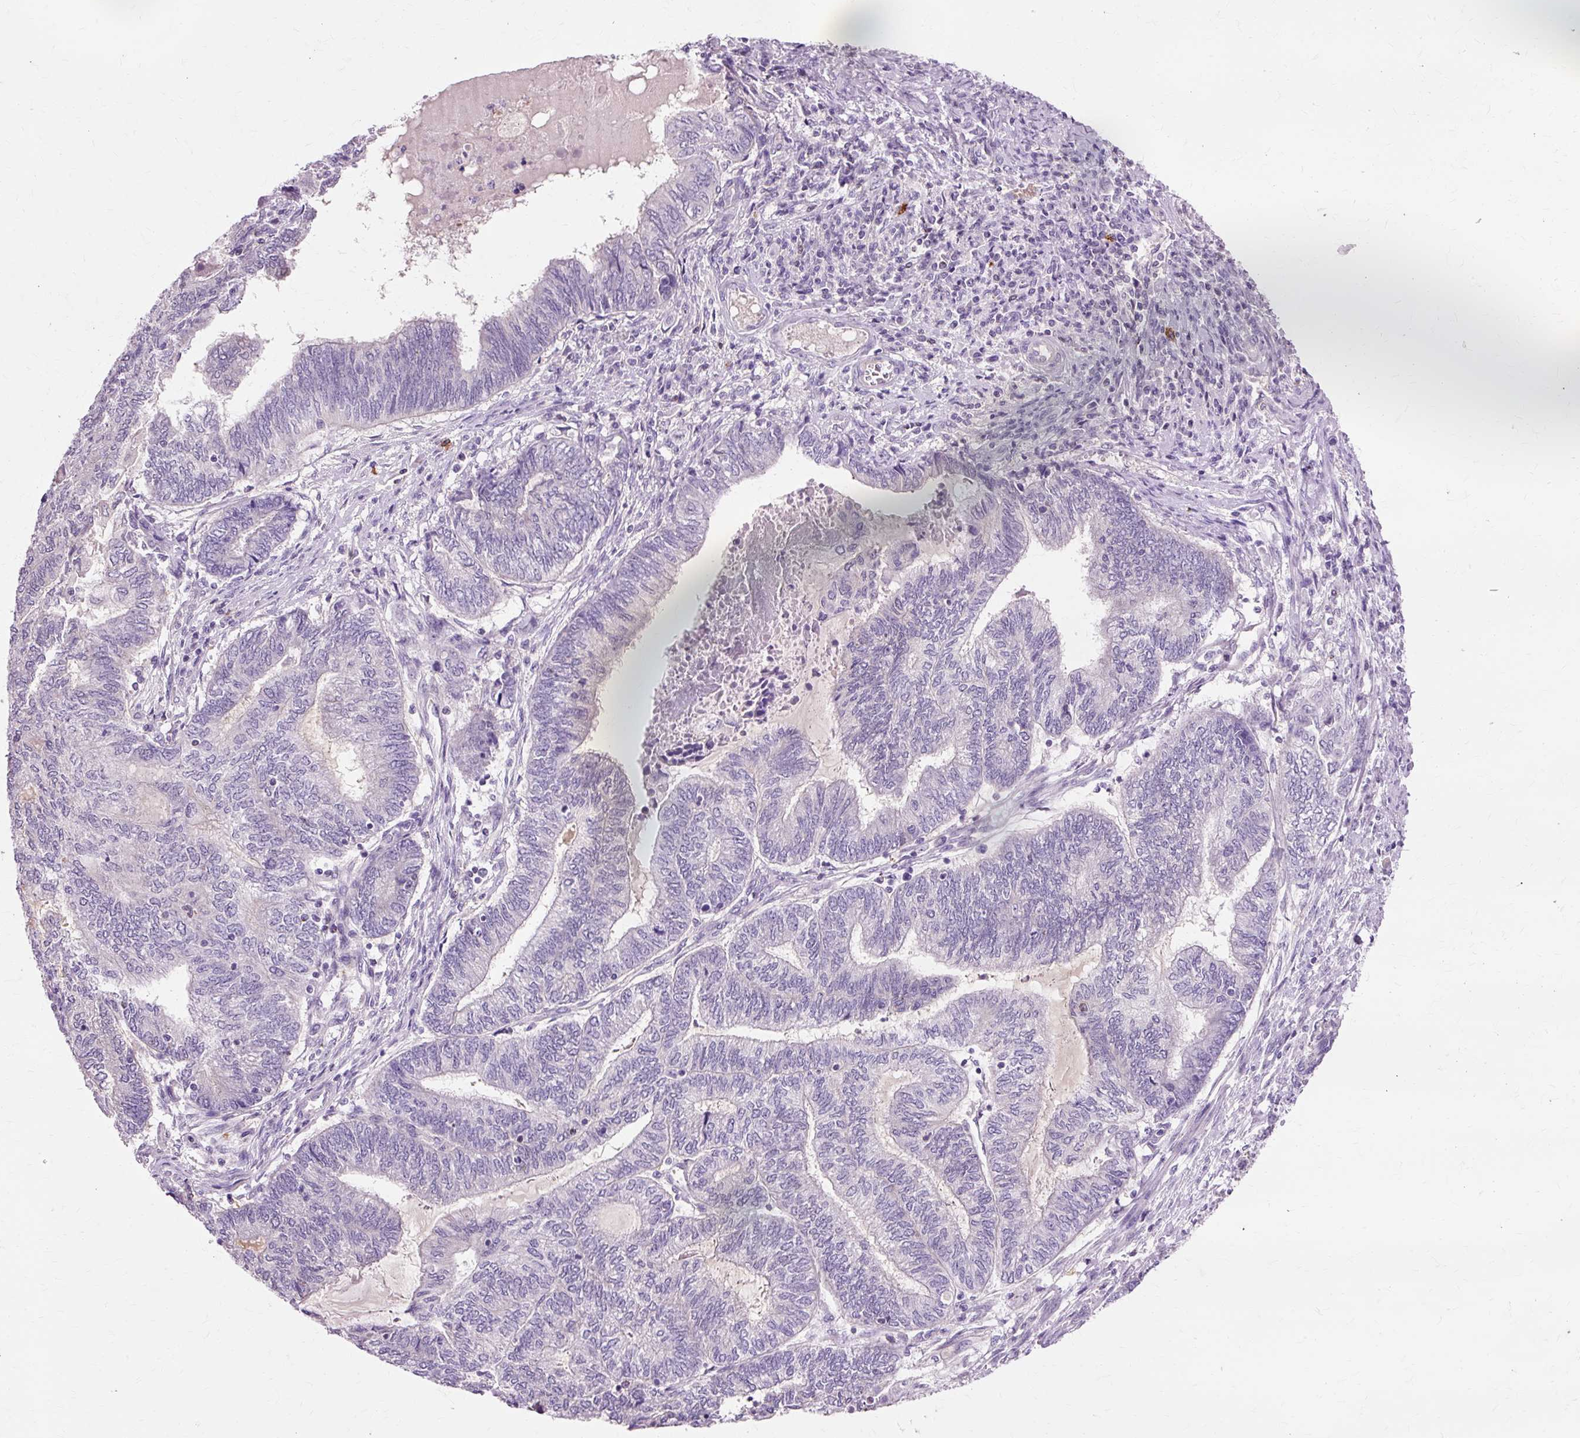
{"staining": {"intensity": "negative", "quantity": "none", "location": "none"}, "tissue": "endometrial cancer", "cell_type": "Tumor cells", "image_type": "cancer", "snomed": [{"axis": "morphology", "description": "Adenocarcinoma, NOS"}, {"axis": "topography", "description": "Uterus"}, {"axis": "topography", "description": "Endometrium"}], "caption": "IHC image of neoplastic tissue: human endometrial cancer (adenocarcinoma) stained with DAB reveals no significant protein staining in tumor cells. (DAB (3,3'-diaminobenzidine) immunohistochemistry (IHC) with hematoxylin counter stain).", "gene": "VN1R2", "patient": {"sex": "female", "age": 70}}